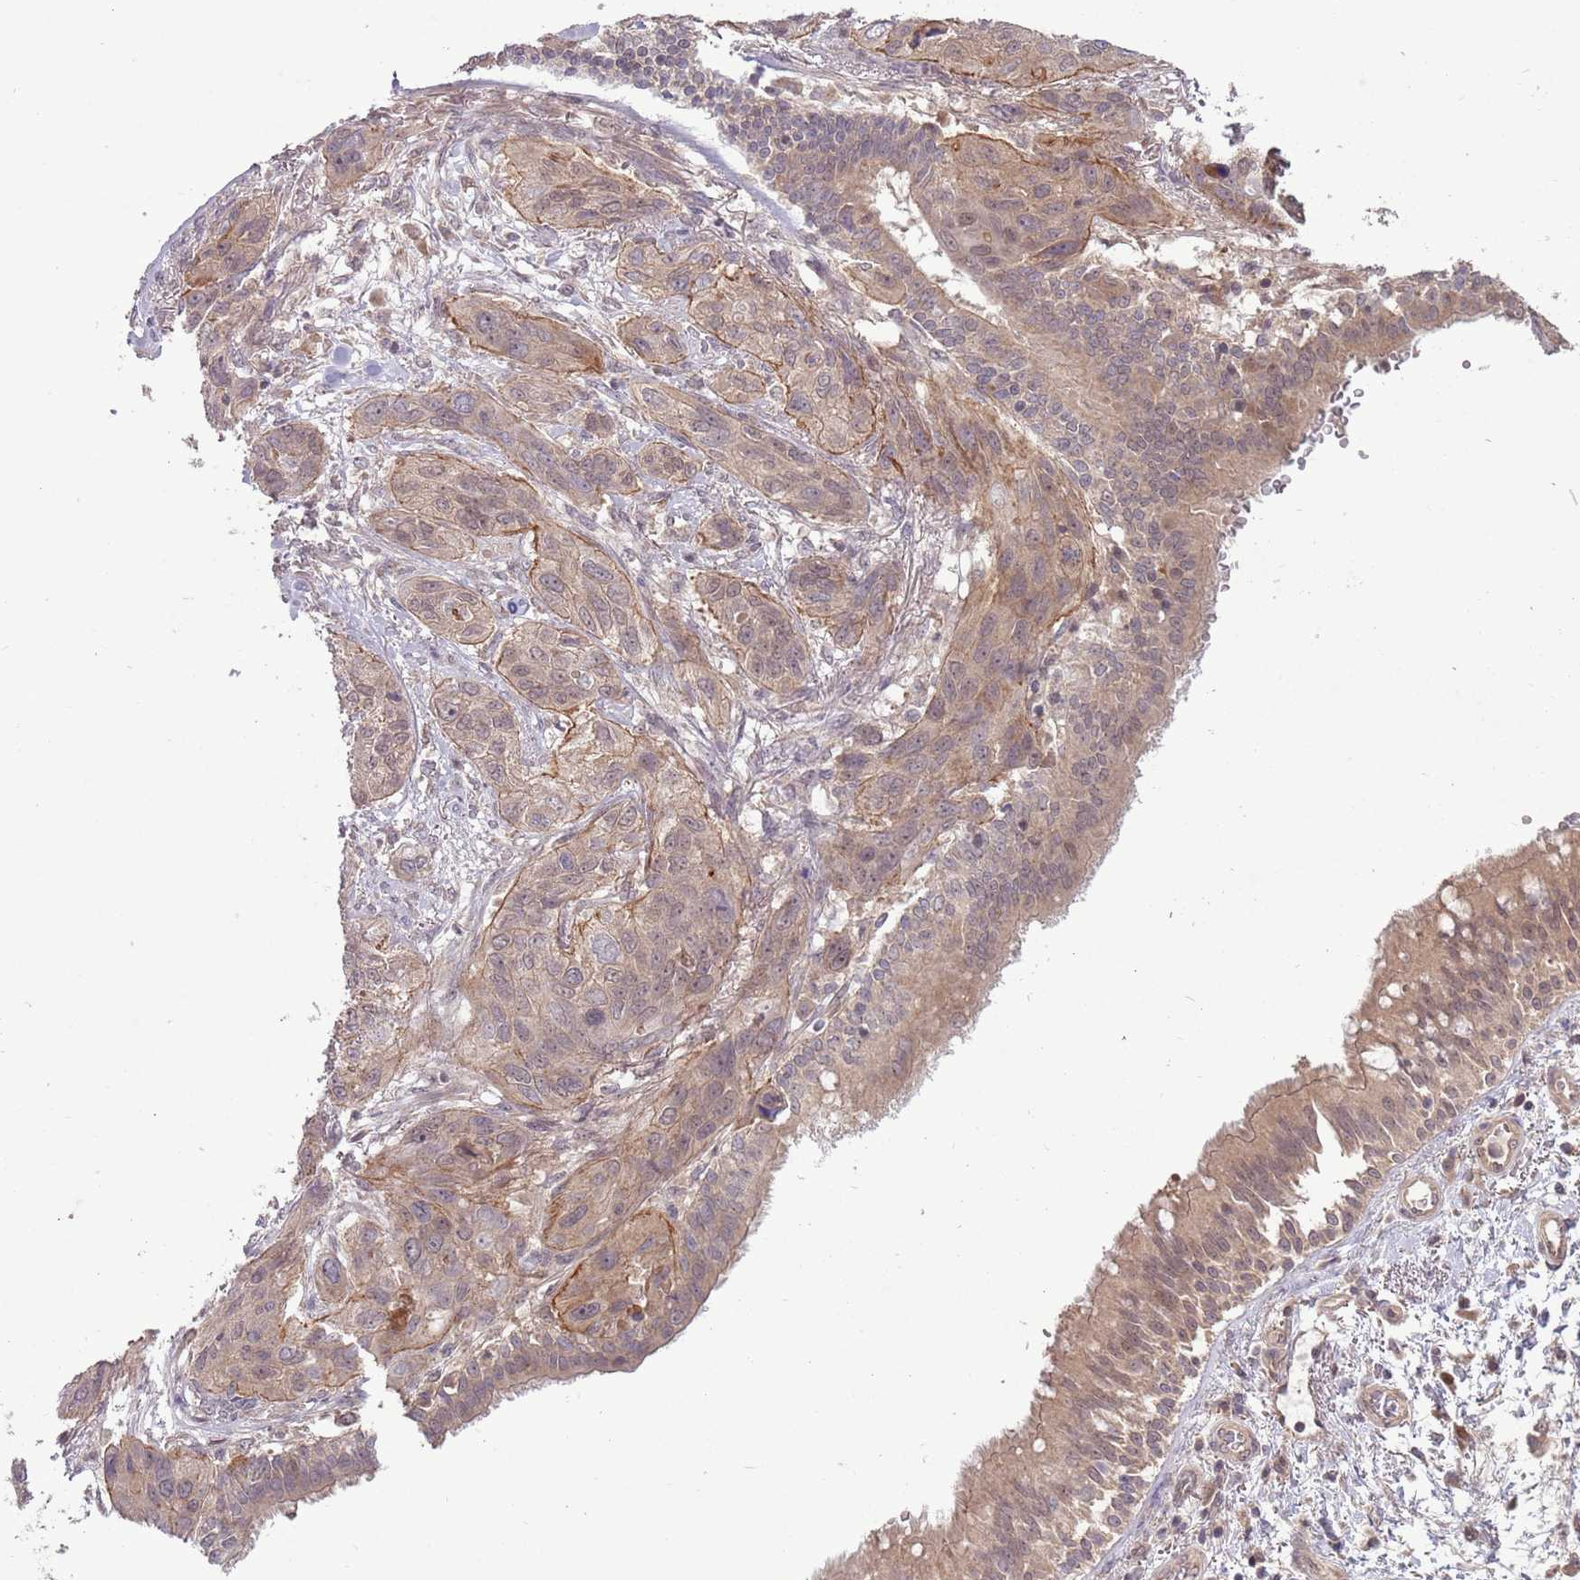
{"staining": {"intensity": "negative", "quantity": "none", "location": "none"}, "tissue": "lung cancer", "cell_type": "Tumor cells", "image_type": "cancer", "snomed": [{"axis": "morphology", "description": "Squamous cell carcinoma, NOS"}, {"axis": "topography", "description": "Lung"}], "caption": "The micrograph shows no significant expression in tumor cells of lung squamous cell carcinoma.", "gene": "ADAMTS3", "patient": {"sex": "female", "age": 70}}